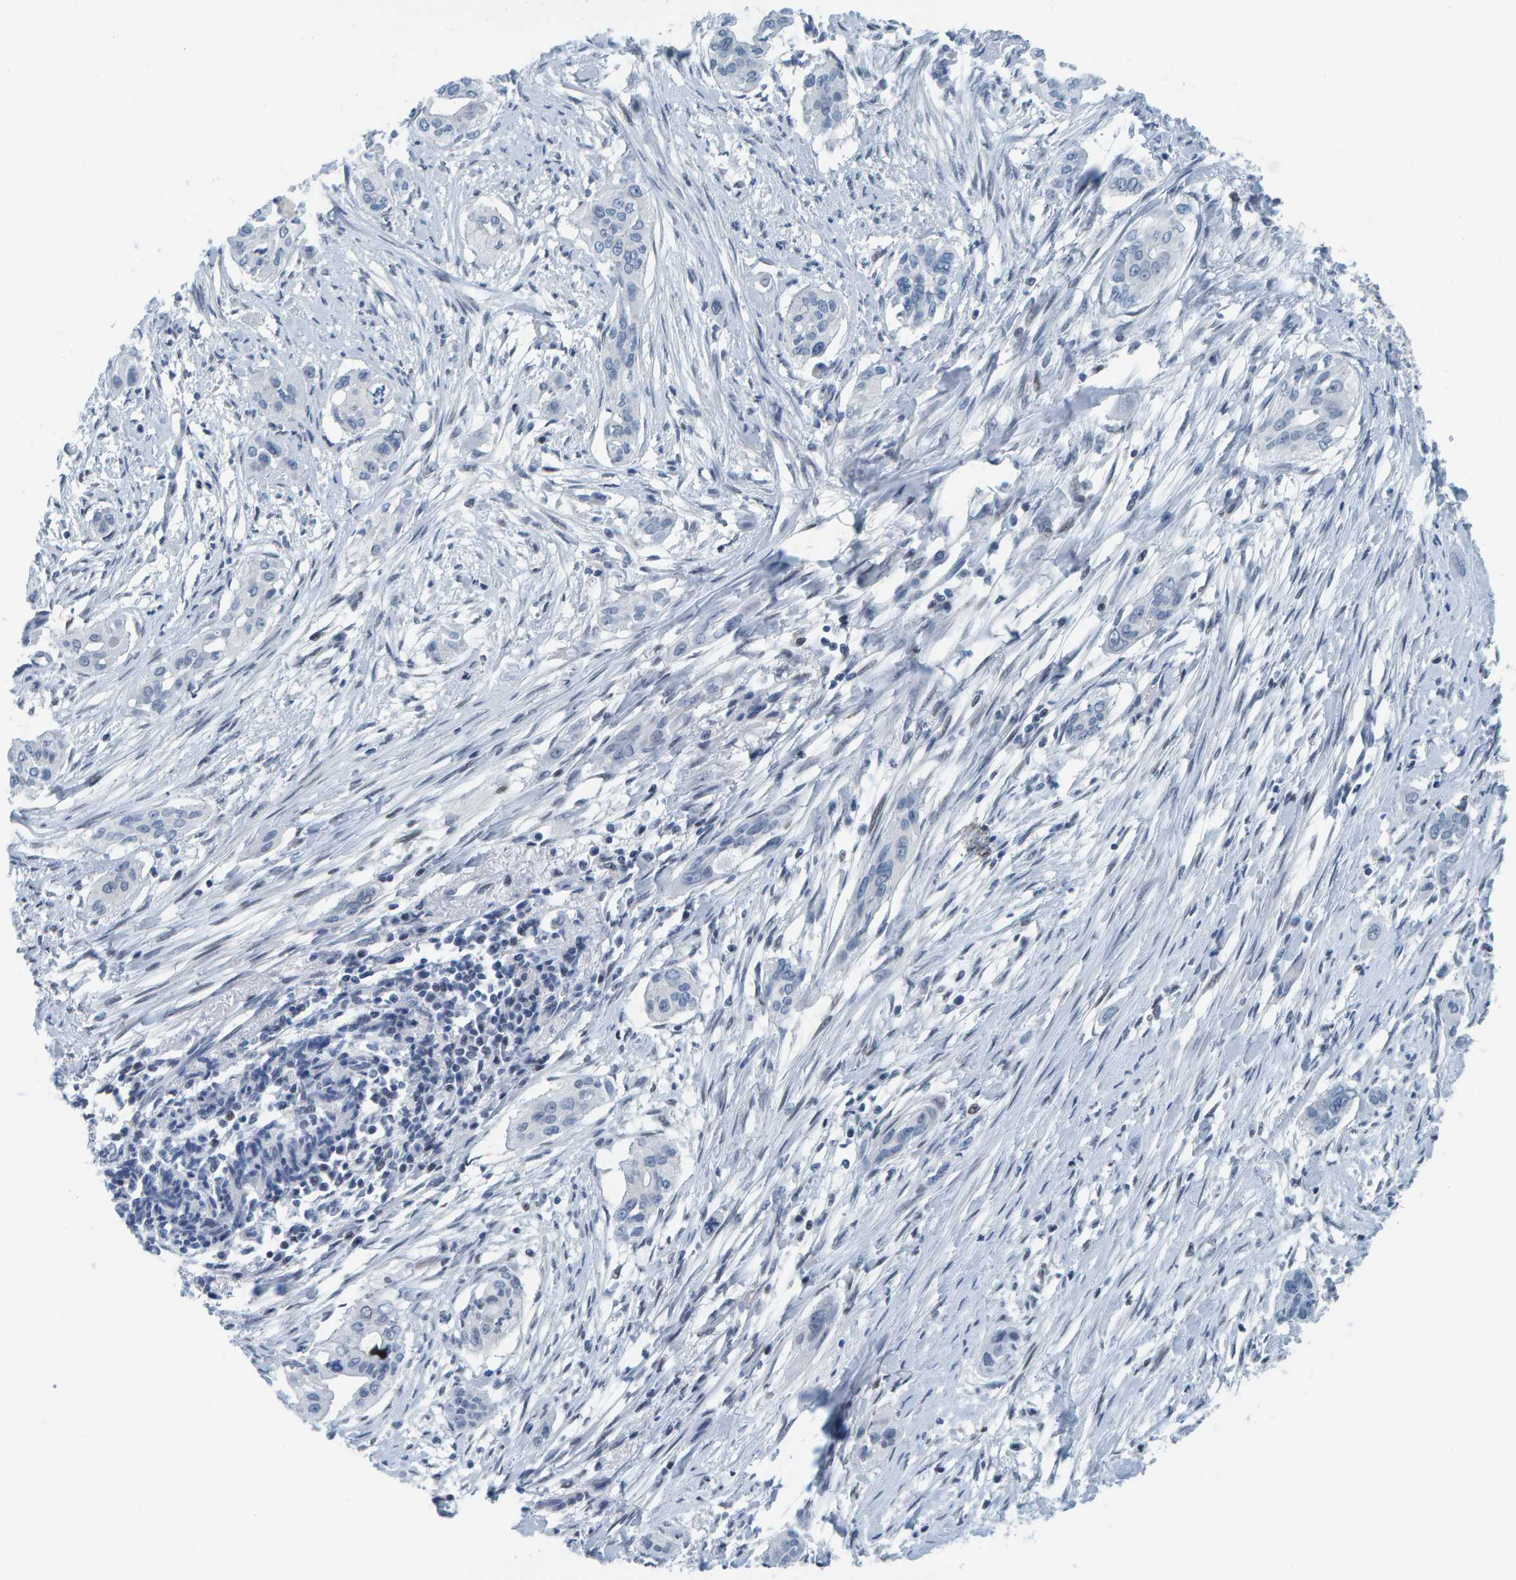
{"staining": {"intensity": "negative", "quantity": "none", "location": "none"}, "tissue": "pancreatic cancer", "cell_type": "Tumor cells", "image_type": "cancer", "snomed": [{"axis": "morphology", "description": "Adenocarcinoma, NOS"}, {"axis": "topography", "description": "Pancreas"}], "caption": "Image shows no significant protein staining in tumor cells of pancreatic adenocarcinoma.", "gene": "CNP", "patient": {"sex": "female", "age": 60}}